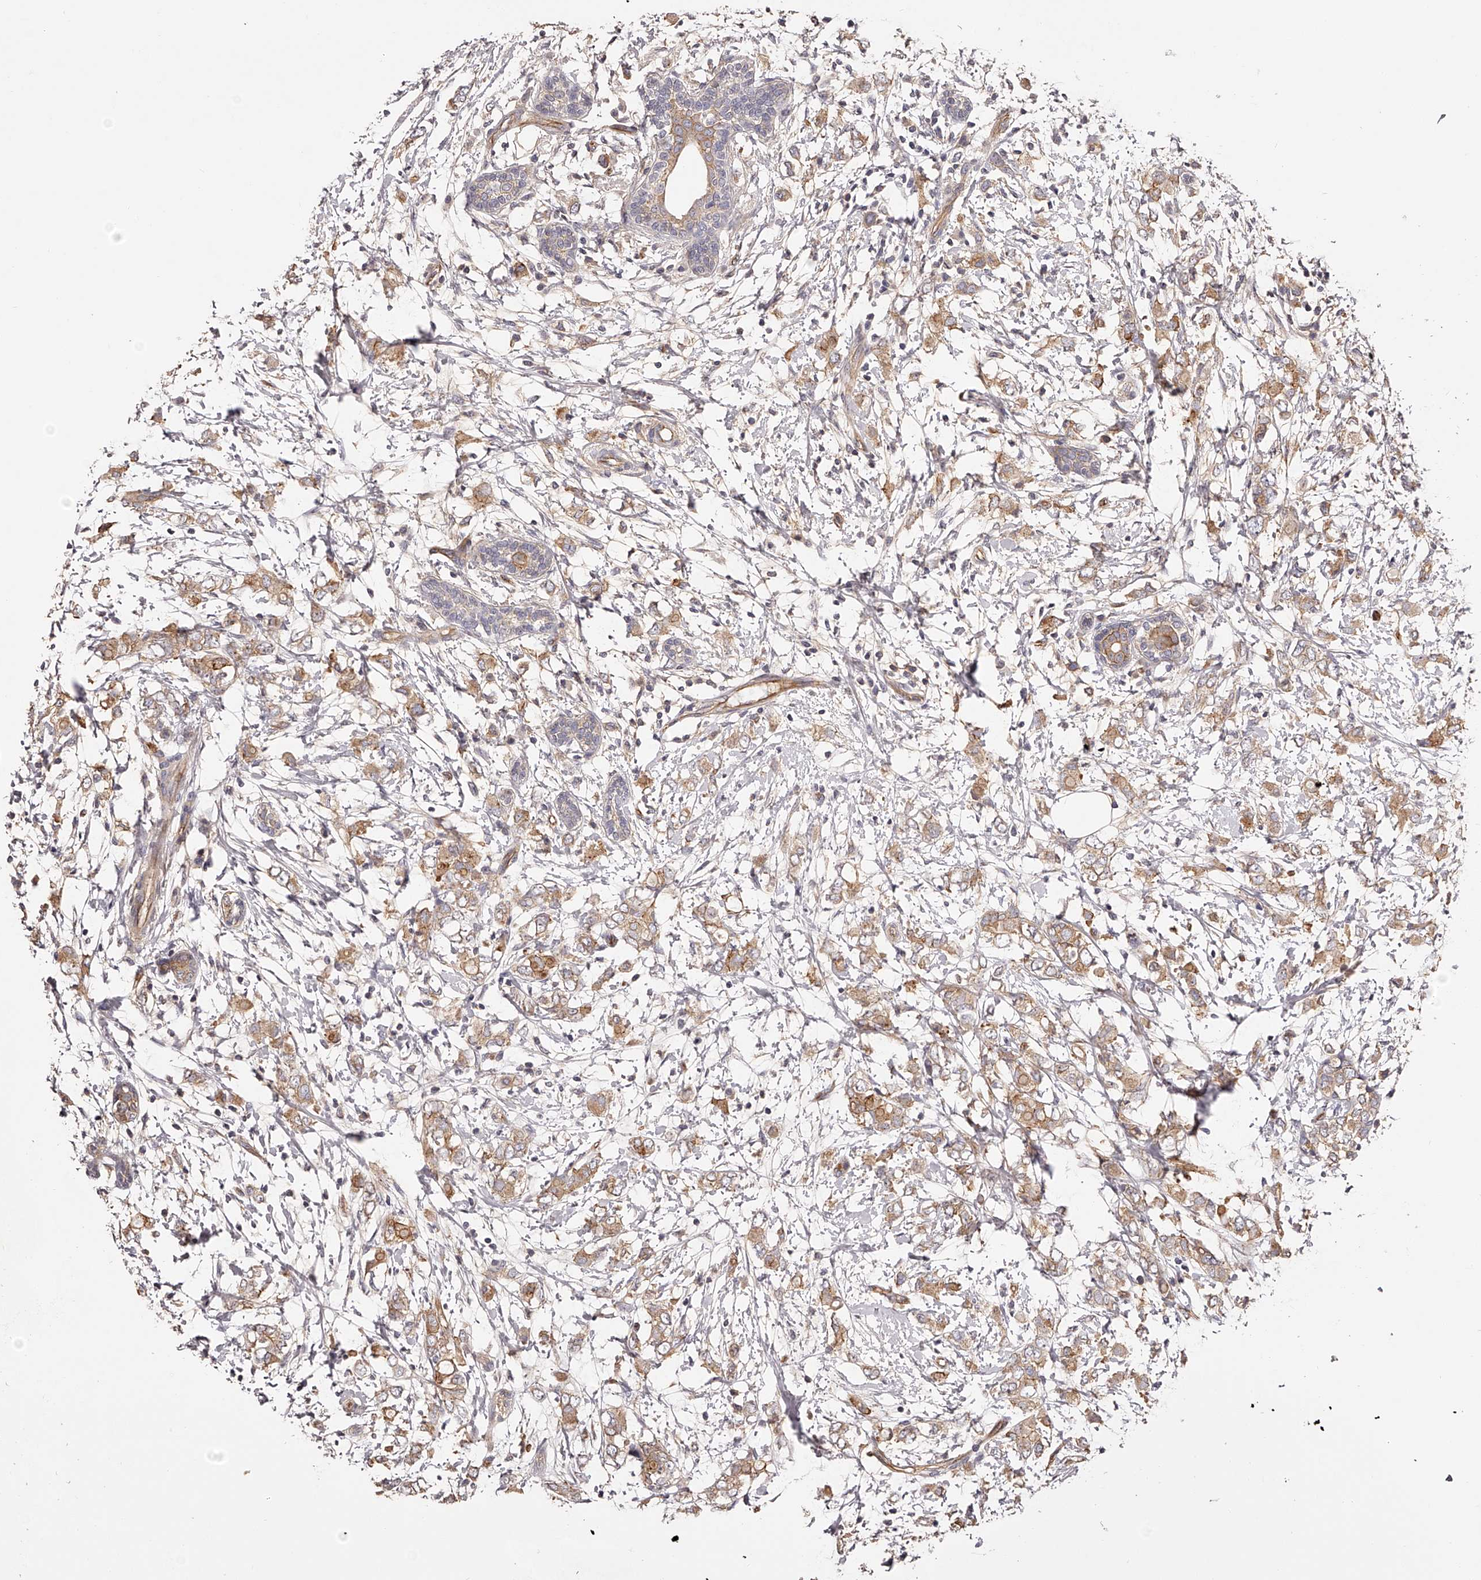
{"staining": {"intensity": "moderate", "quantity": ">75%", "location": "cytoplasmic/membranous"}, "tissue": "breast cancer", "cell_type": "Tumor cells", "image_type": "cancer", "snomed": [{"axis": "morphology", "description": "Normal tissue, NOS"}, {"axis": "morphology", "description": "Lobular carcinoma"}, {"axis": "topography", "description": "Breast"}], "caption": "Approximately >75% of tumor cells in lobular carcinoma (breast) demonstrate moderate cytoplasmic/membranous protein expression as visualized by brown immunohistochemical staining.", "gene": "LTV1", "patient": {"sex": "female", "age": 47}}